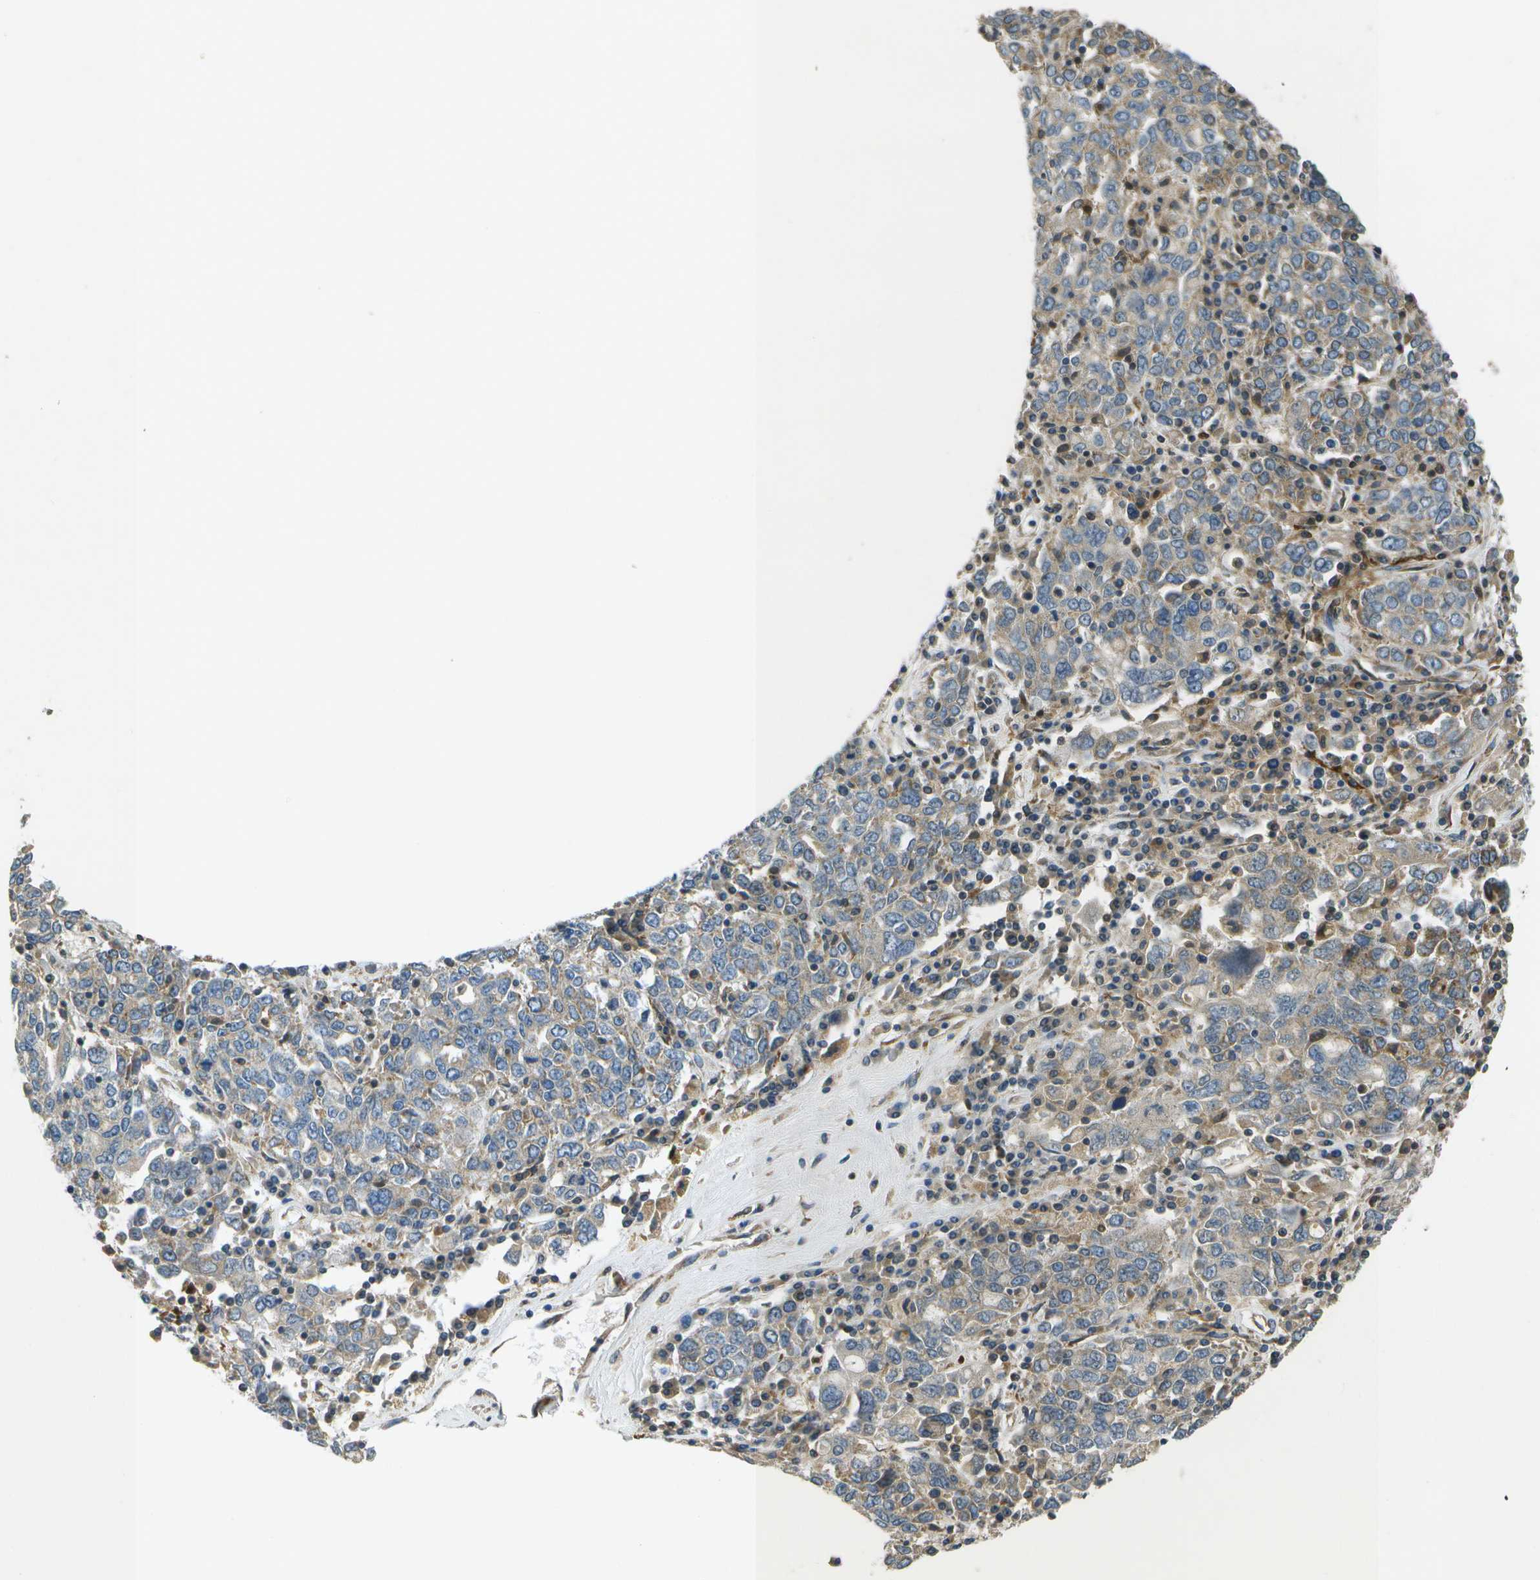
{"staining": {"intensity": "weak", "quantity": "<25%", "location": "cytoplasmic/membranous"}, "tissue": "ovarian cancer", "cell_type": "Tumor cells", "image_type": "cancer", "snomed": [{"axis": "morphology", "description": "Carcinoma, endometroid"}, {"axis": "topography", "description": "Ovary"}], "caption": "An immunohistochemistry (IHC) image of ovarian endometroid carcinoma is shown. There is no staining in tumor cells of ovarian endometroid carcinoma.", "gene": "SAMSN1", "patient": {"sex": "female", "age": 62}}